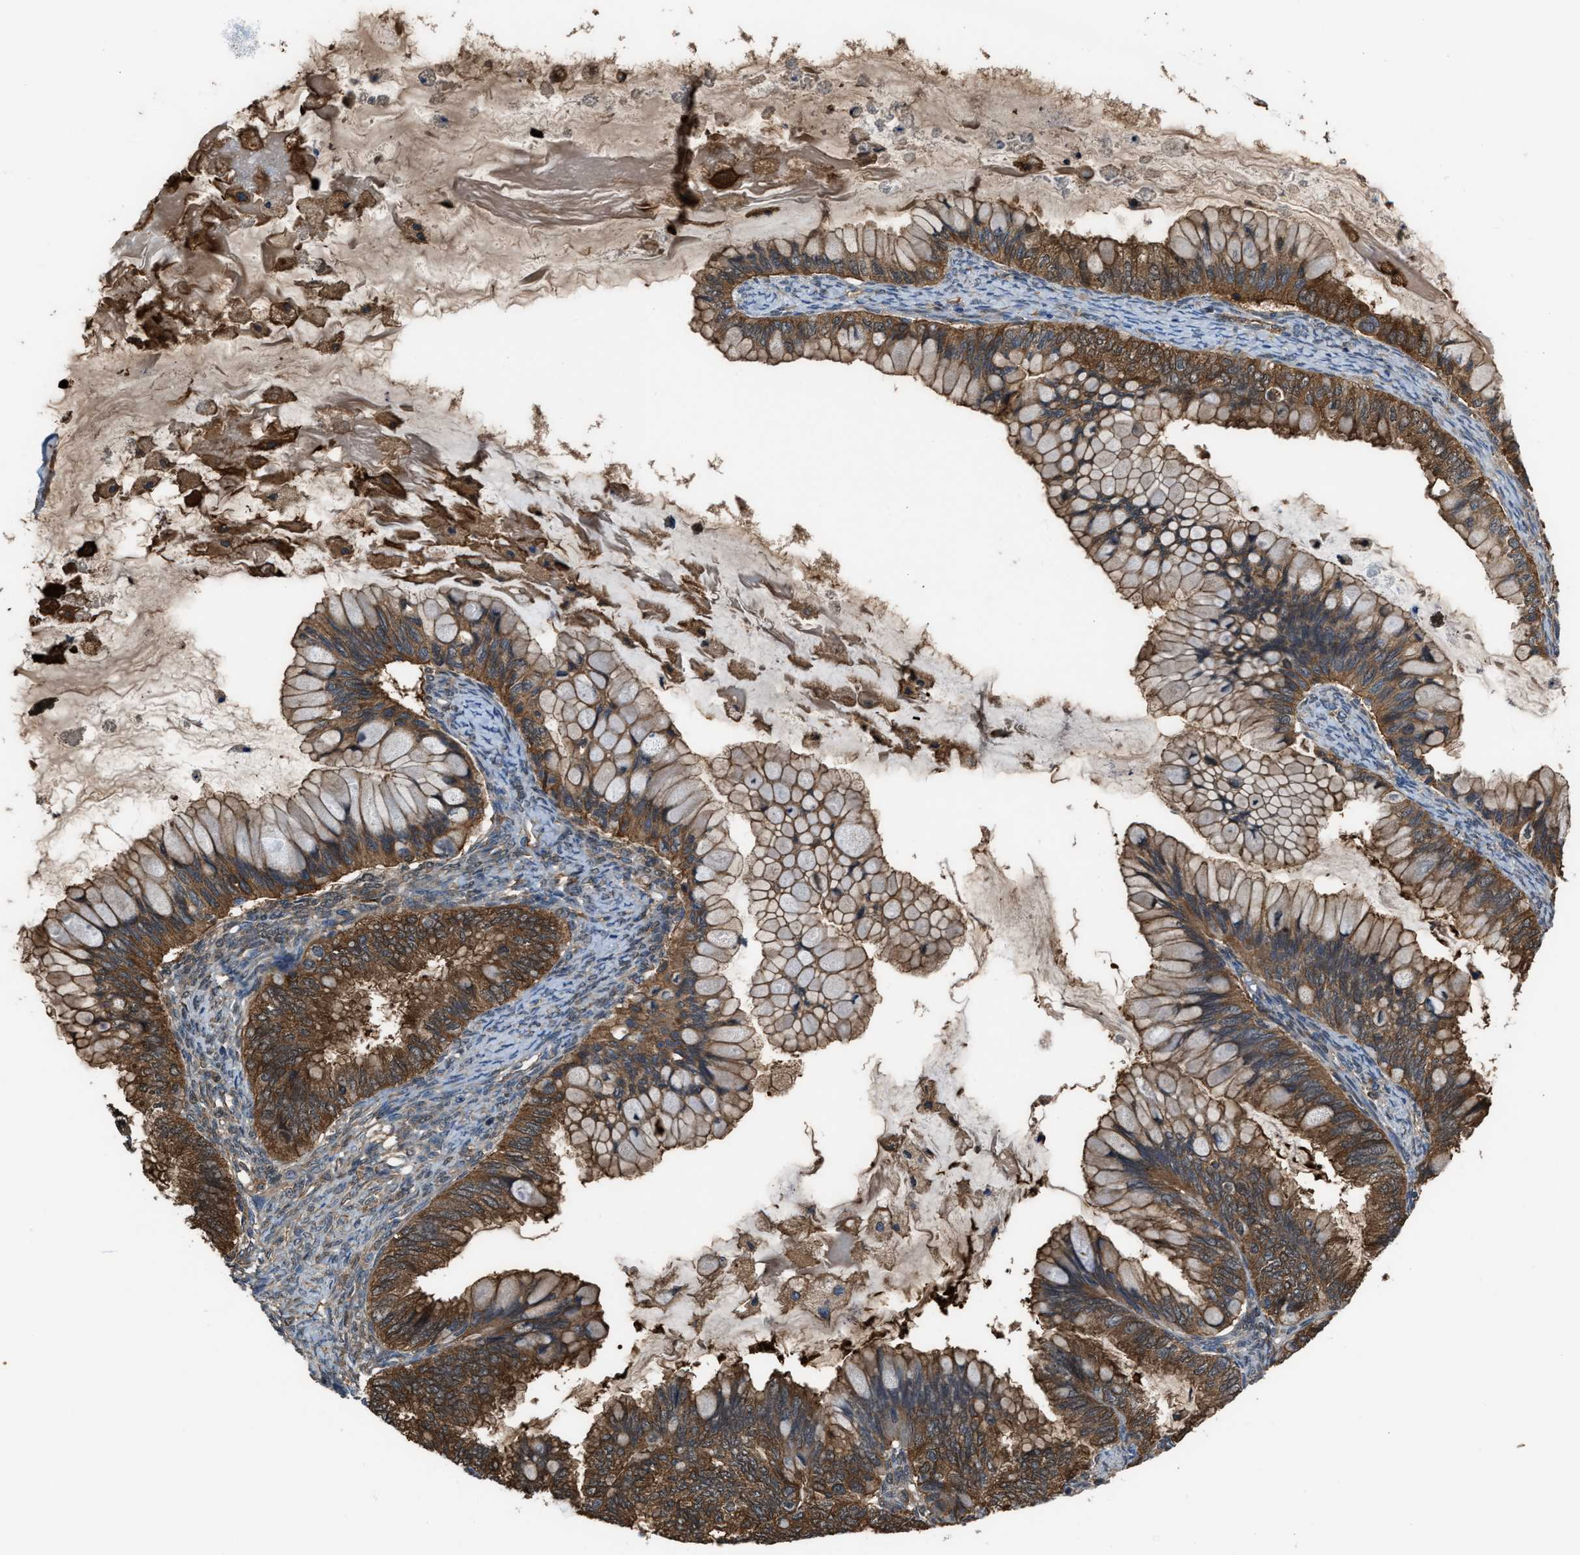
{"staining": {"intensity": "moderate", "quantity": ">75%", "location": "cytoplasmic/membranous"}, "tissue": "ovarian cancer", "cell_type": "Tumor cells", "image_type": "cancer", "snomed": [{"axis": "morphology", "description": "Cystadenocarcinoma, mucinous, NOS"}, {"axis": "topography", "description": "Ovary"}], "caption": "This photomicrograph demonstrates IHC staining of human ovarian mucinous cystadenocarcinoma, with medium moderate cytoplasmic/membranous staining in about >75% of tumor cells.", "gene": "ATIC", "patient": {"sex": "female", "age": 80}}